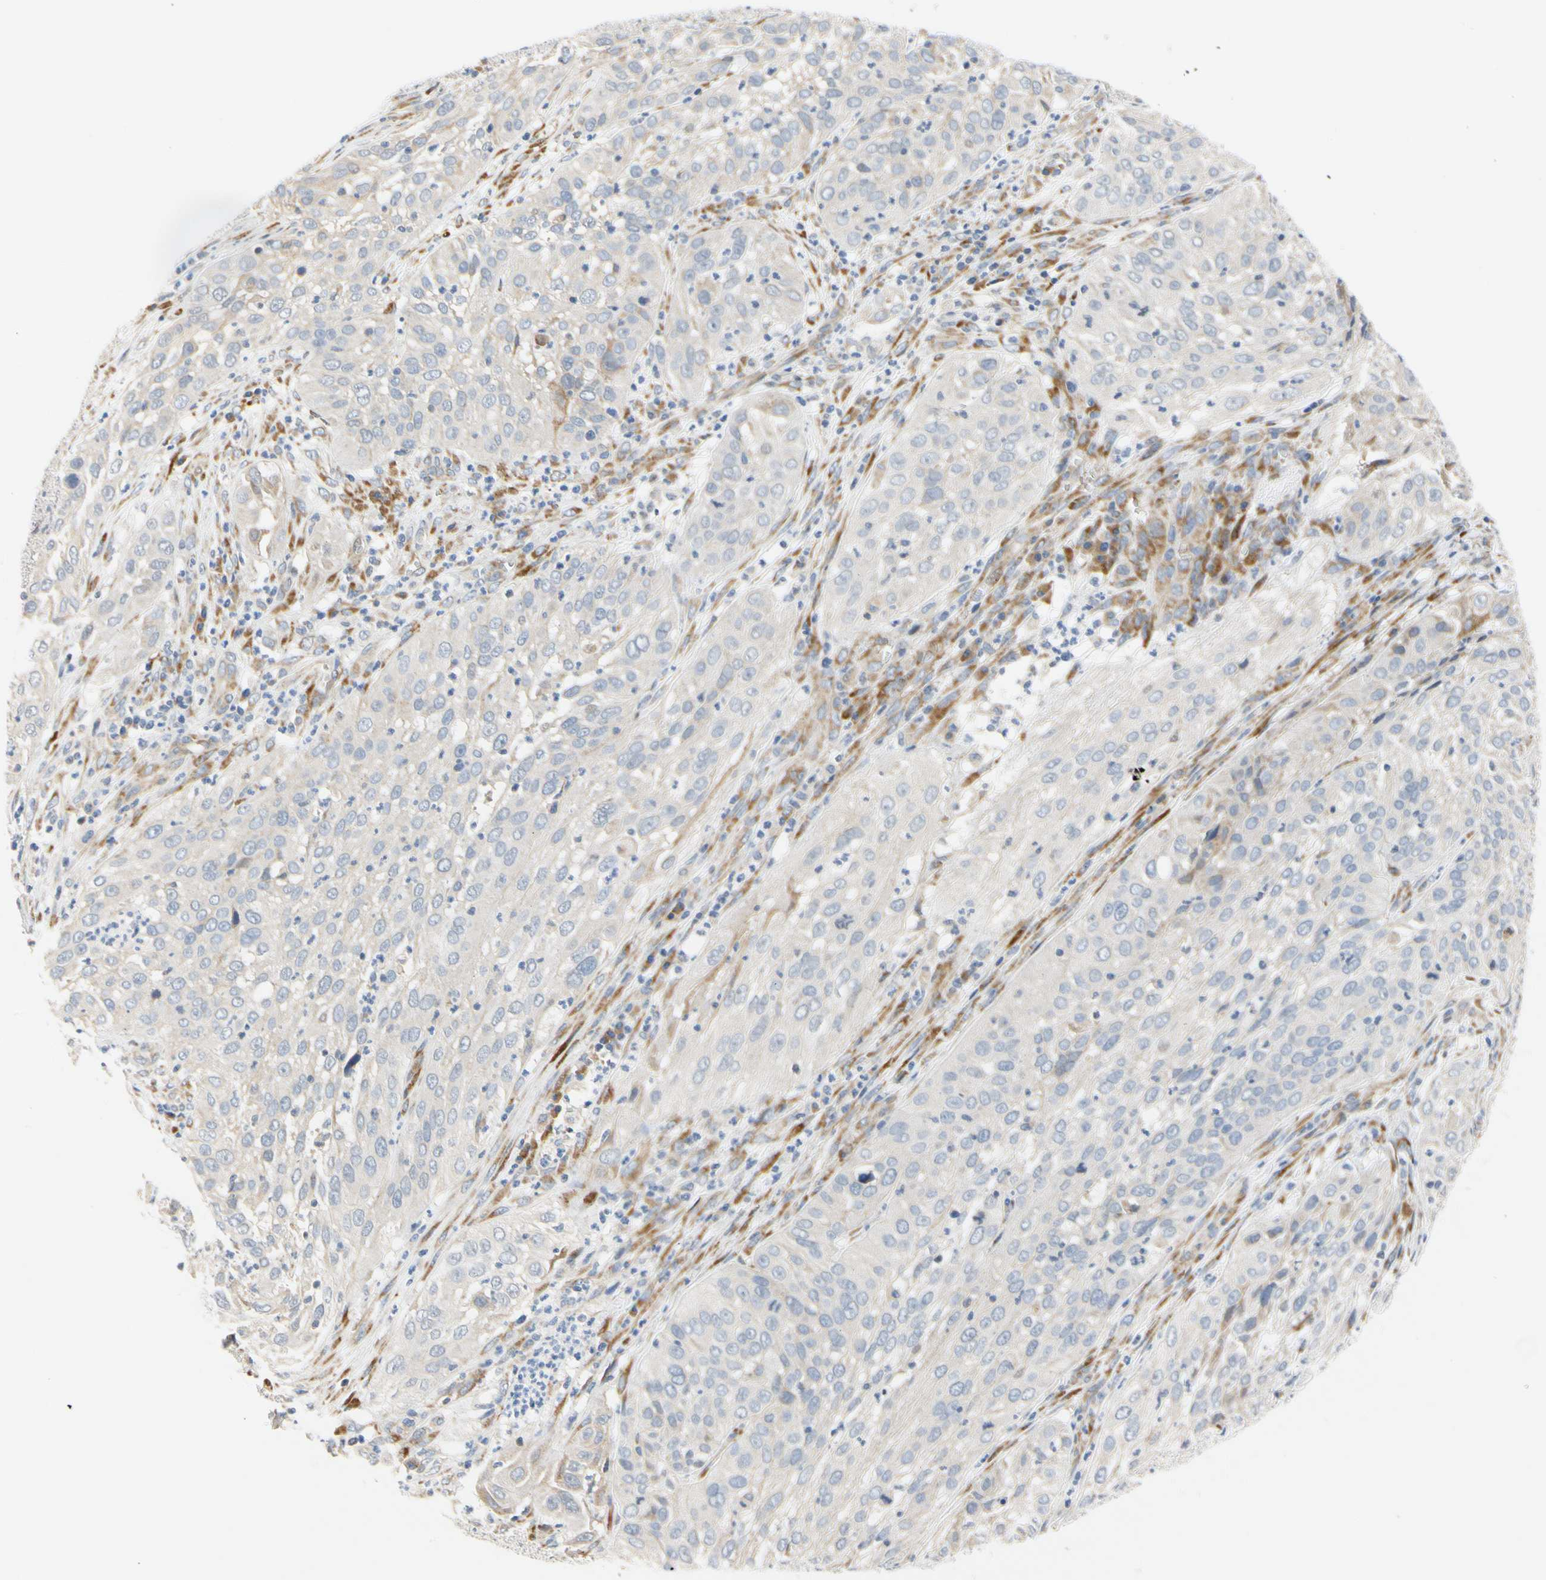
{"staining": {"intensity": "negative", "quantity": "none", "location": "none"}, "tissue": "cervical cancer", "cell_type": "Tumor cells", "image_type": "cancer", "snomed": [{"axis": "morphology", "description": "Squamous cell carcinoma, NOS"}, {"axis": "topography", "description": "Cervix"}], "caption": "Tumor cells are negative for protein expression in human squamous cell carcinoma (cervical).", "gene": "ZNF236", "patient": {"sex": "female", "age": 32}}